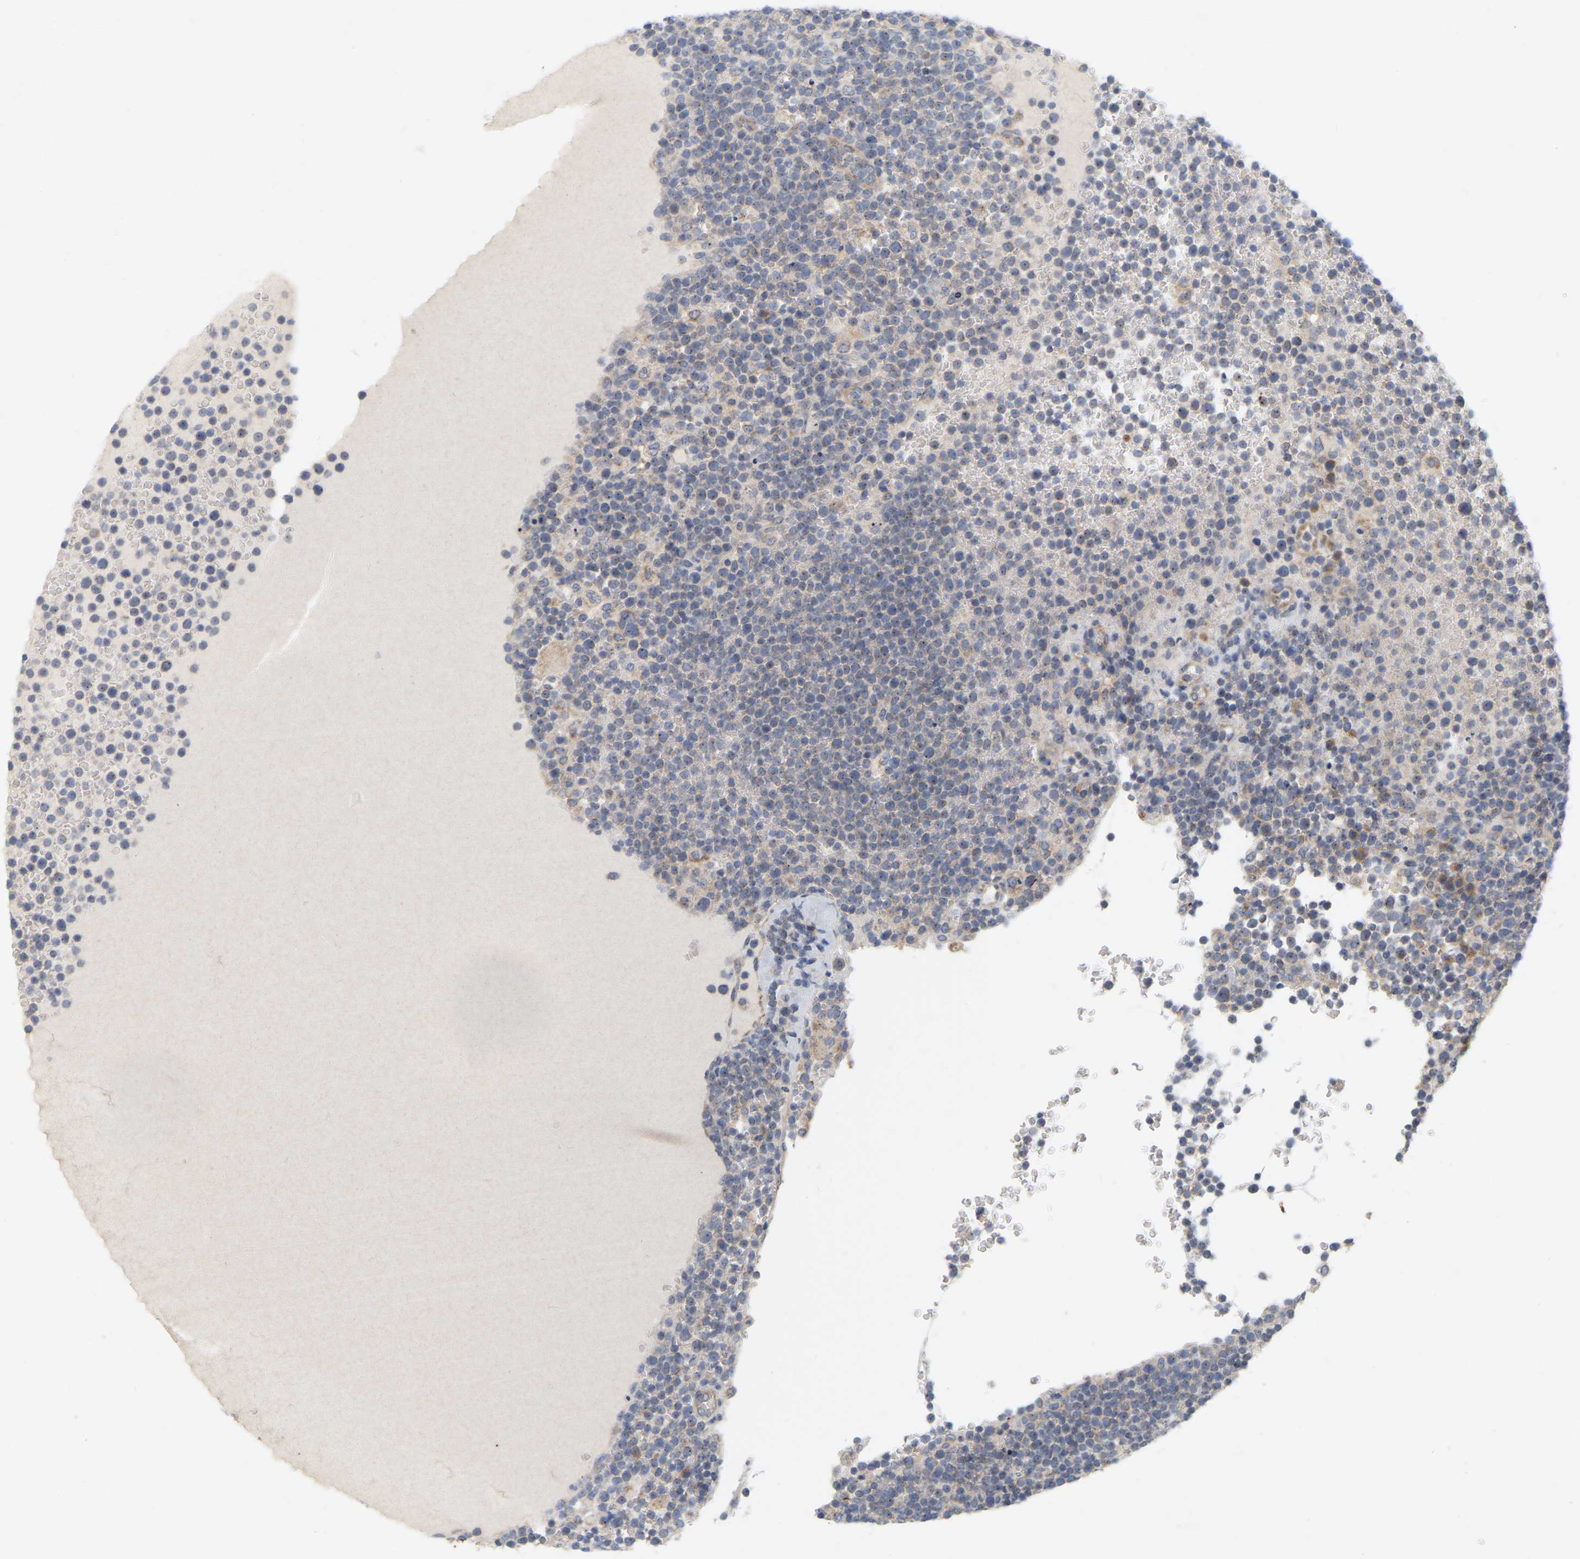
{"staining": {"intensity": "weak", "quantity": ">75%", "location": "nuclear"}, "tissue": "lymphoma", "cell_type": "Tumor cells", "image_type": "cancer", "snomed": [{"axis": "morphology", "description": "Malignant lymphoma, non-Hodgkin's type, High grade"}, {"axis": "topography", "description": "Lymph node"}], "caption": "A low amount of weak nuclear staining is appreciated in about >75% of tumor cells in malignant lymphoma, non-Hodgkin's type (high-grade) tissue. (DAB (3,3'-diaminobenzidine) IHC, brown staining for protein, blue staining for nuclei).", "gene": "MINDY4", "patient": {"sex": "male", "age": 61}}